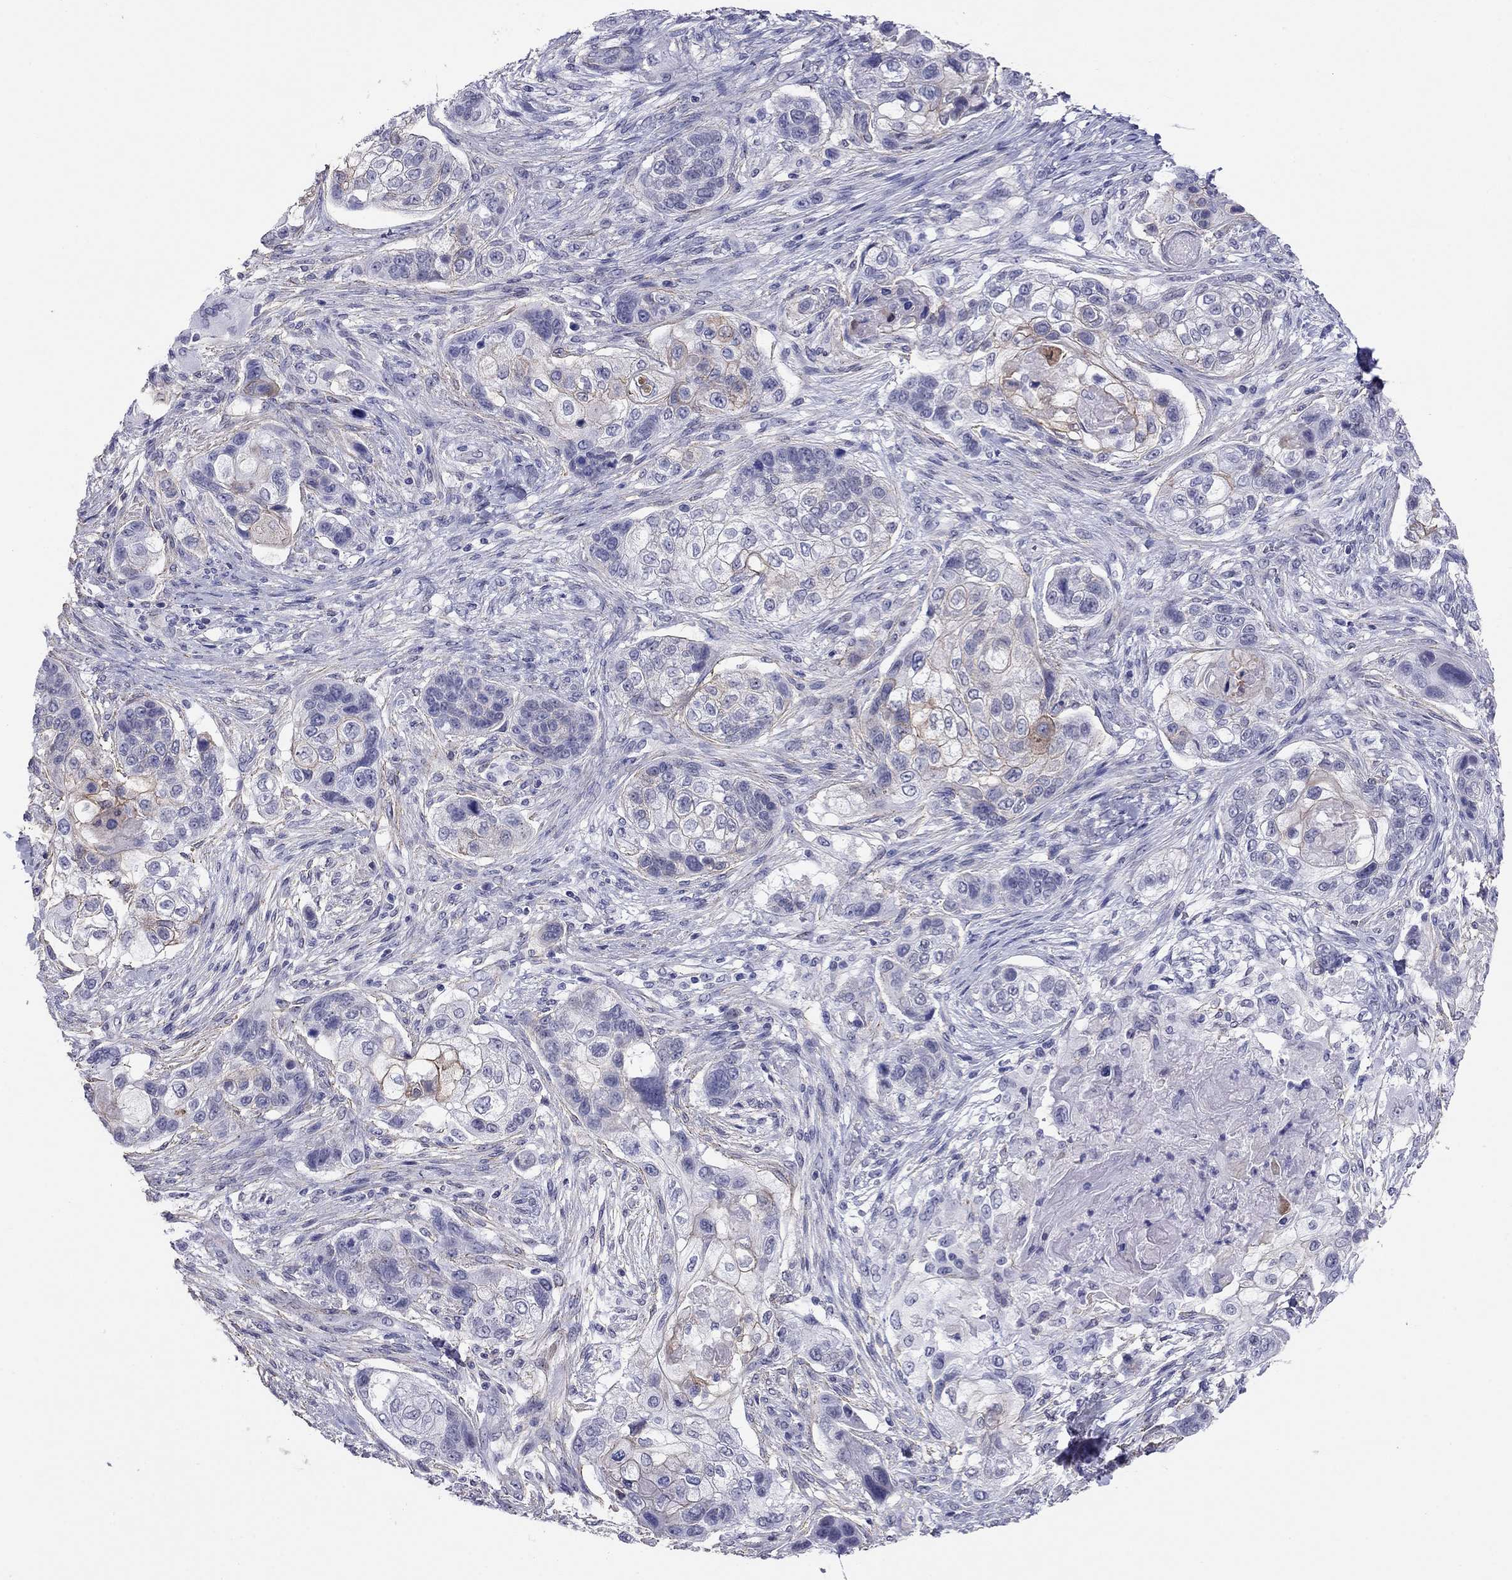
{"staining": {"intensity": "weak", "quantity": "<25%", "location": "cytoplasmic/membranous"}, "tissue": "lung cancer", "cell_type": "Tumor cells", "image_type": "cancer", "snomed": [{"axis": "morphology", "description": "Squamous cell carcinoma, NOS"}, {"axis": "topography", "description": "Lung"}], "caption": "DAB immunohistochemical staining of human lung cancer (squamous cell carcinoma) displays no significant staining in tumor cells. (Immunohistochemistry (ihc), brightfield microscopy, high magnification).", "gene": "MYMX", "patient": {"sex": "male", "age": 69}}